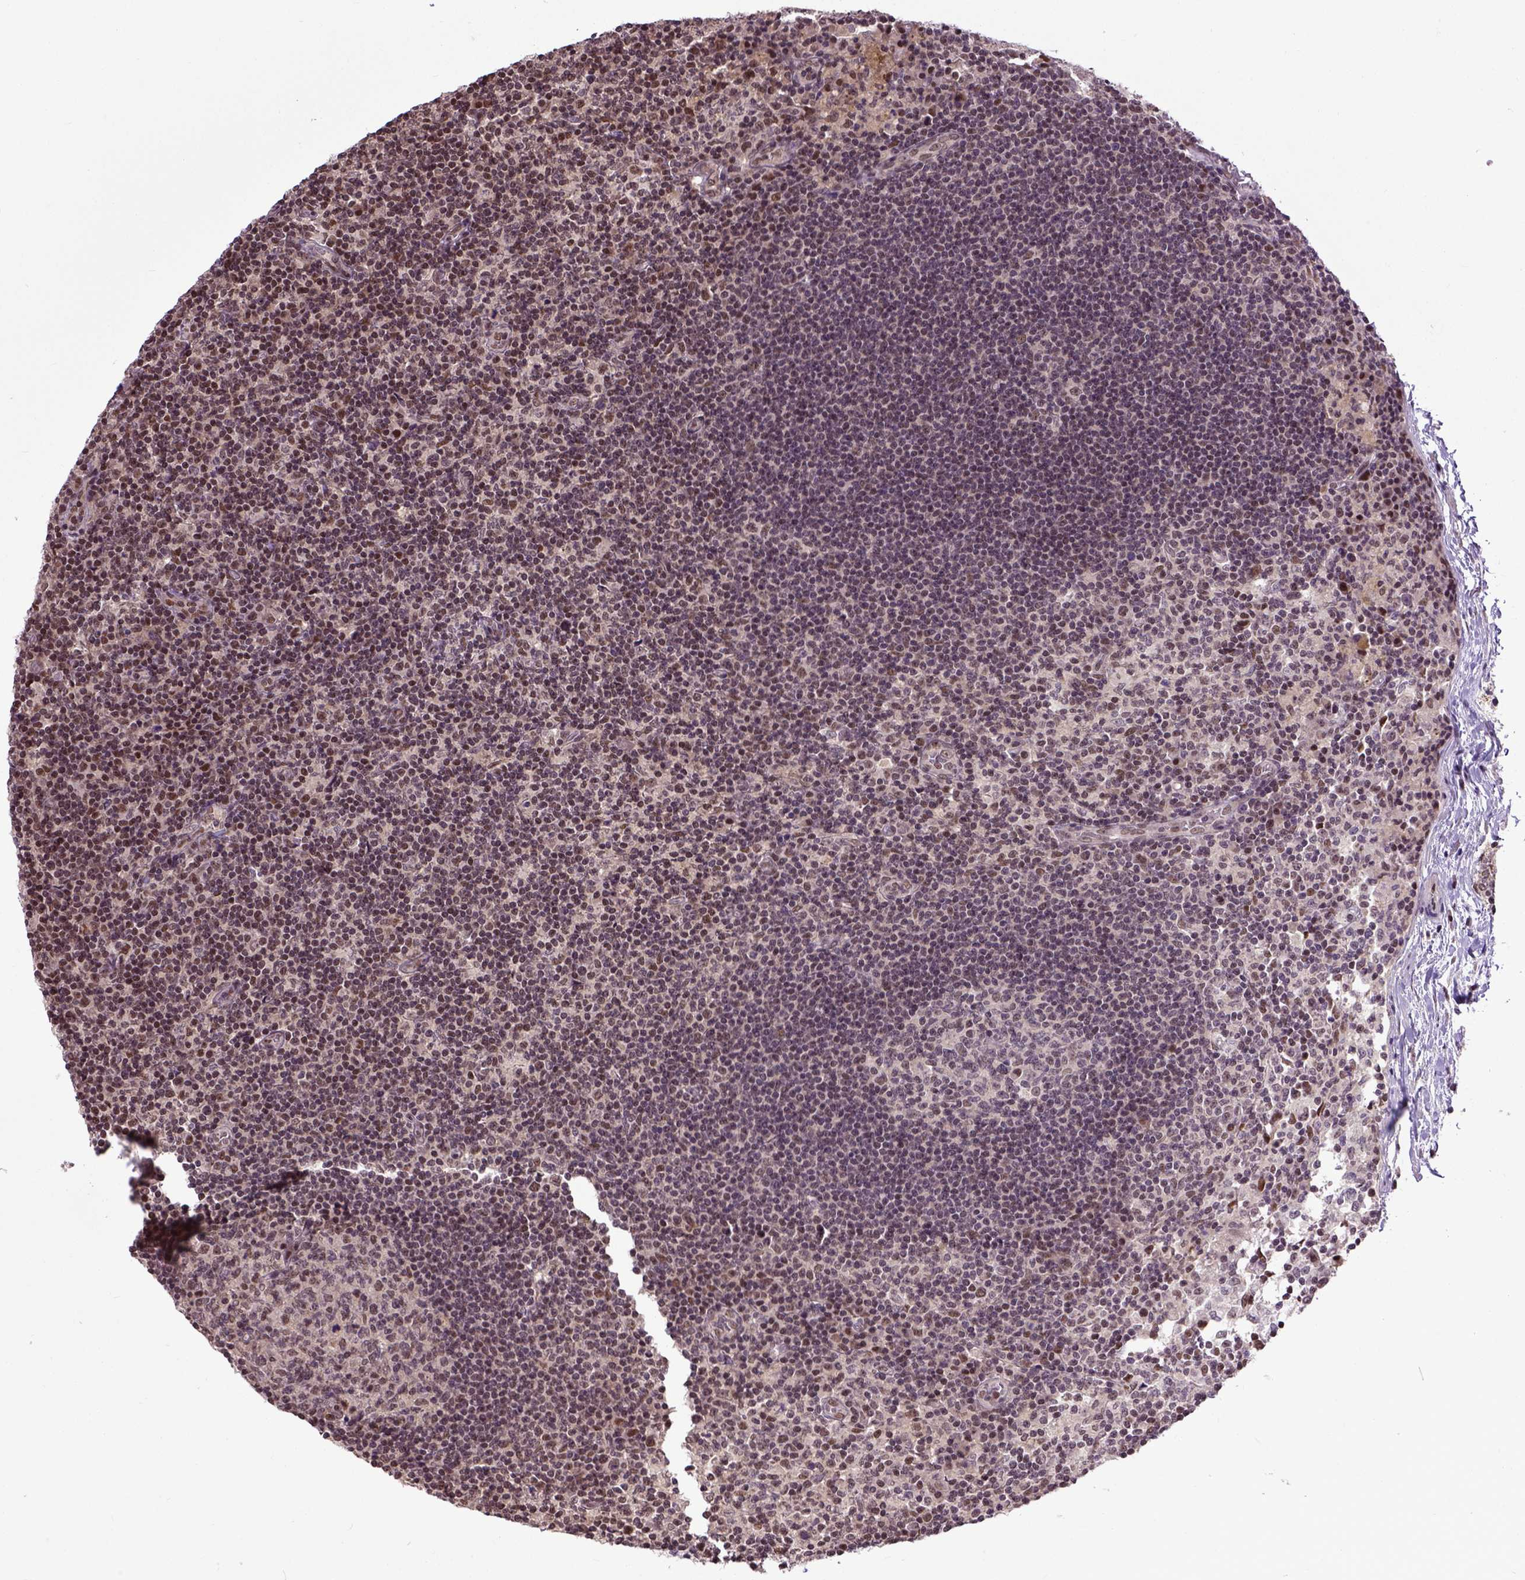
{"staining": {"intensity": "moderate", "quantity": "<25%", "location": "nuclear"}, "tissue": "lymph node", "cell_type": "Germinal center cells", "image_type": "normal", "snomed": [{"axis": "morphology", "description": "Normal tissue, NOS"}, {"axis": "topography", "description": "Lymph node"}], "caption": "The micrograph reveals a brown stain indicating the presence of a protein in the nuclear of germinal center cells in lymph node.", "gene": "UBA3", "patient": {"sex": "female", "age": 72}}